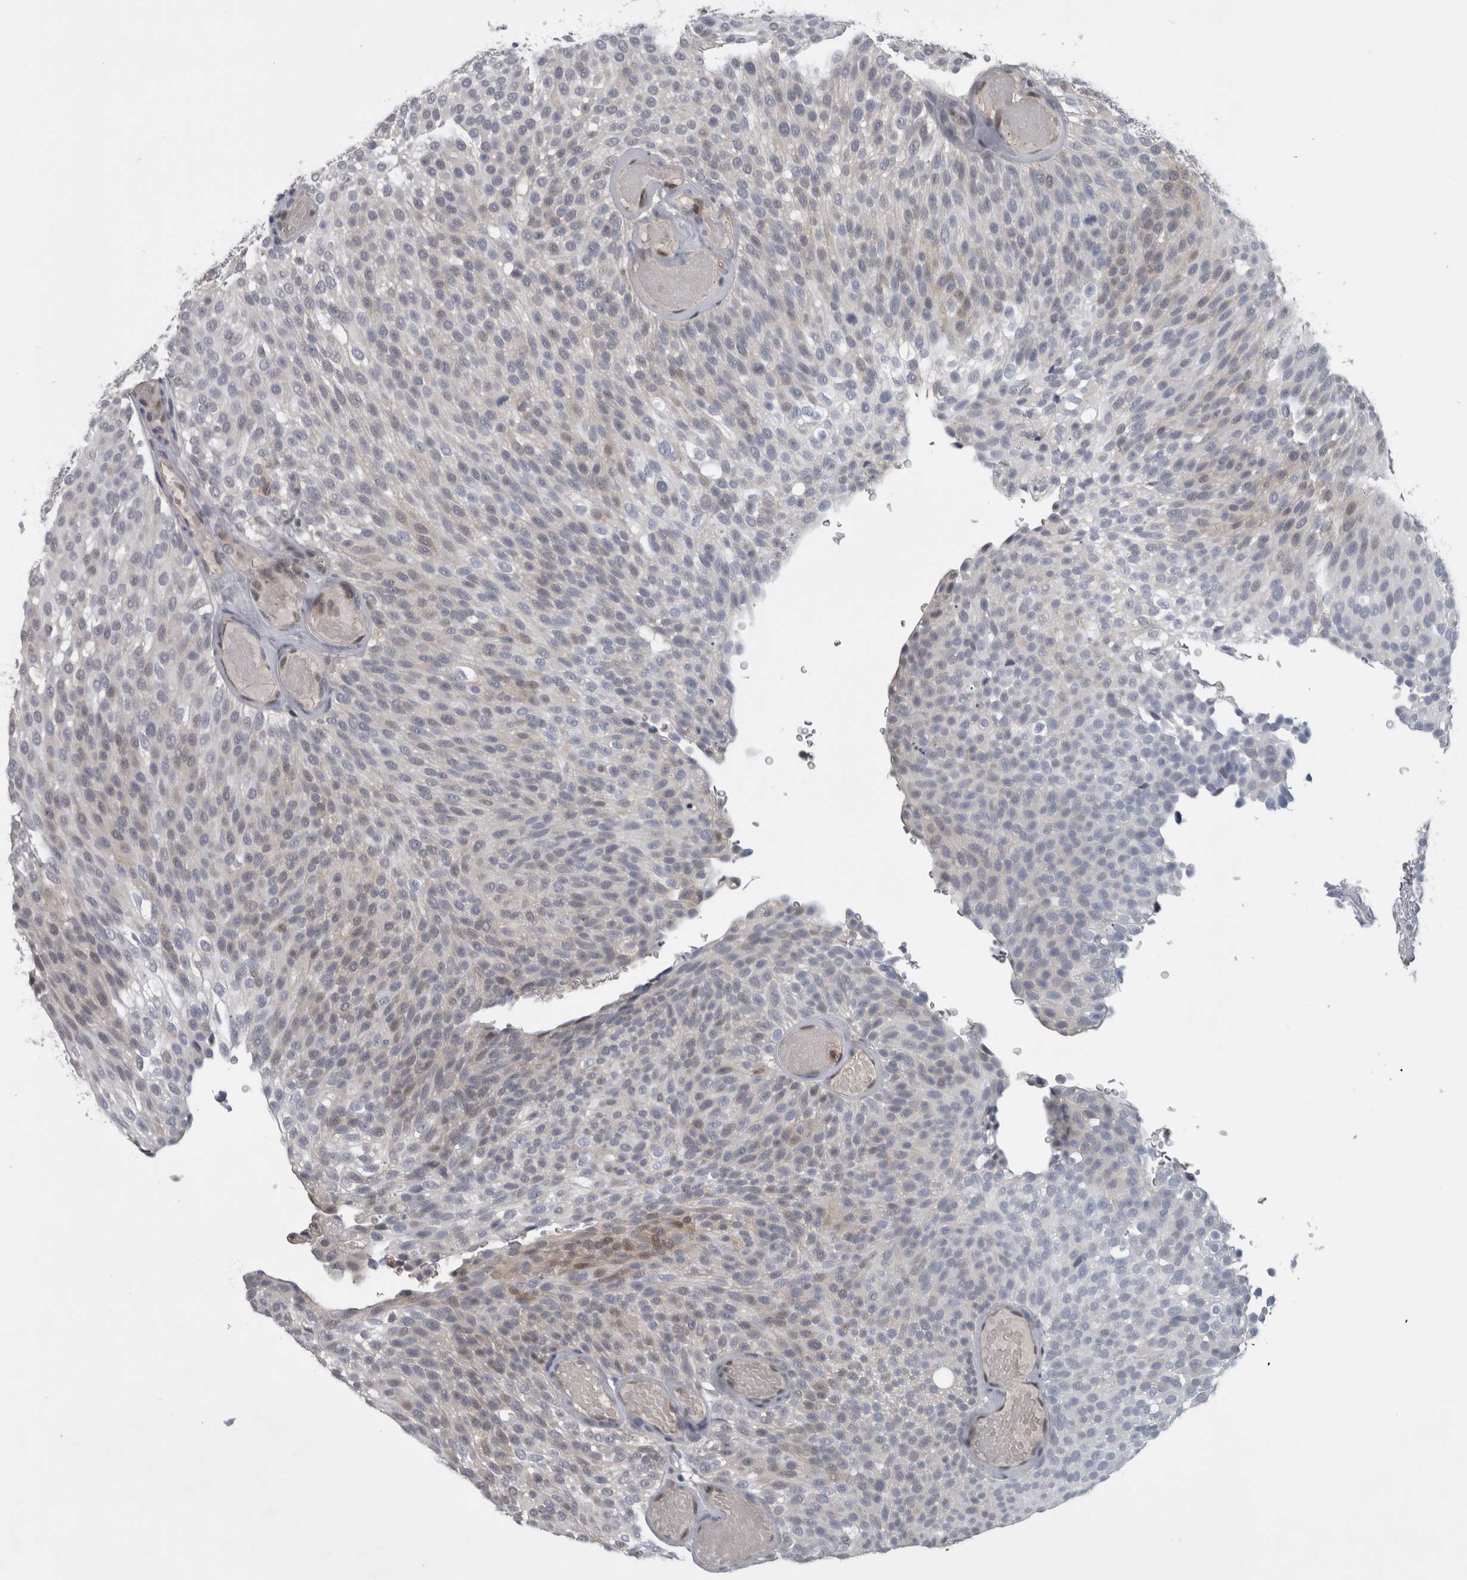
{"staining": {"intensity": "negative", "quantity": "none", "location": "none"}, "tissue": "urothelial cancer", "cell_type": "Tumor cells", "image_type": "cancer", "snomed": [{"axis": "morphology", "description": "Urothelial carcinoma, Low grade"}, {"axis": "topography", "description": "Urinary bladder"}], "caption": "Immunohistochemistry of urothelial cancer demonstrates no staining in tumor cells.", "gene": "NAPRT", "patient": {"sex": "male", "age": 78}}